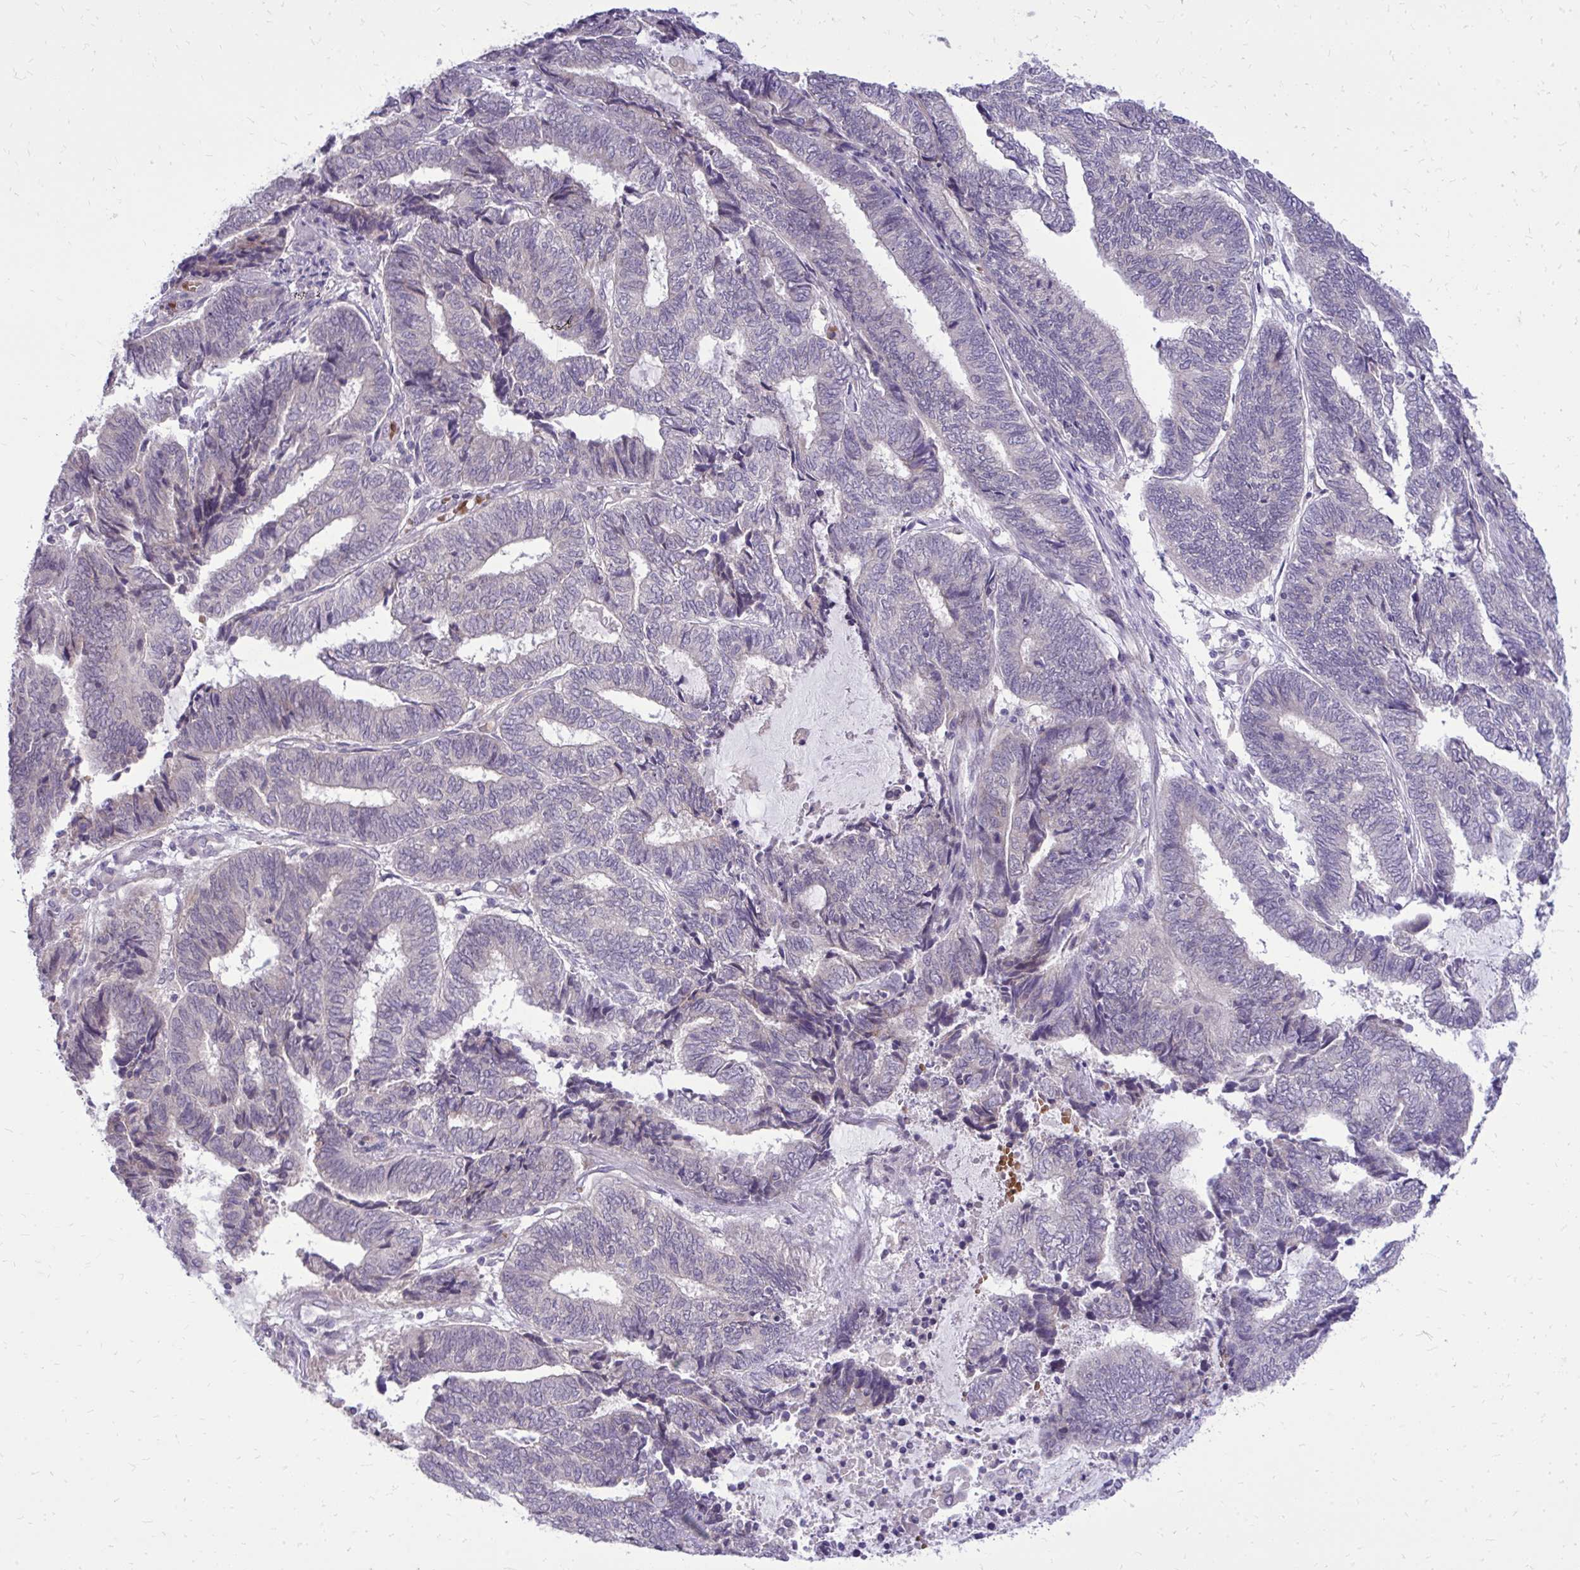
{"staining": {"intensity": "negative", "quantity": "none", "location": "none"}, "tissue": "endometrial cancer", "cell_type": "Tumor cells", "image_type": "cancer", "snomed": [{"axis": "morphology", "description": "Adenocarcinoma, NOS"}, {"axis": "topography", "description": "Uterus"}, {"axis": "topography", "description": "Endometrium"}], "caption": "A histopathology image of human adenocarcinoma (endometrial) is negative for staining in tumor cells.", "gene": "DPY19L1", "patient": {"sex": "female", "age": 70}}